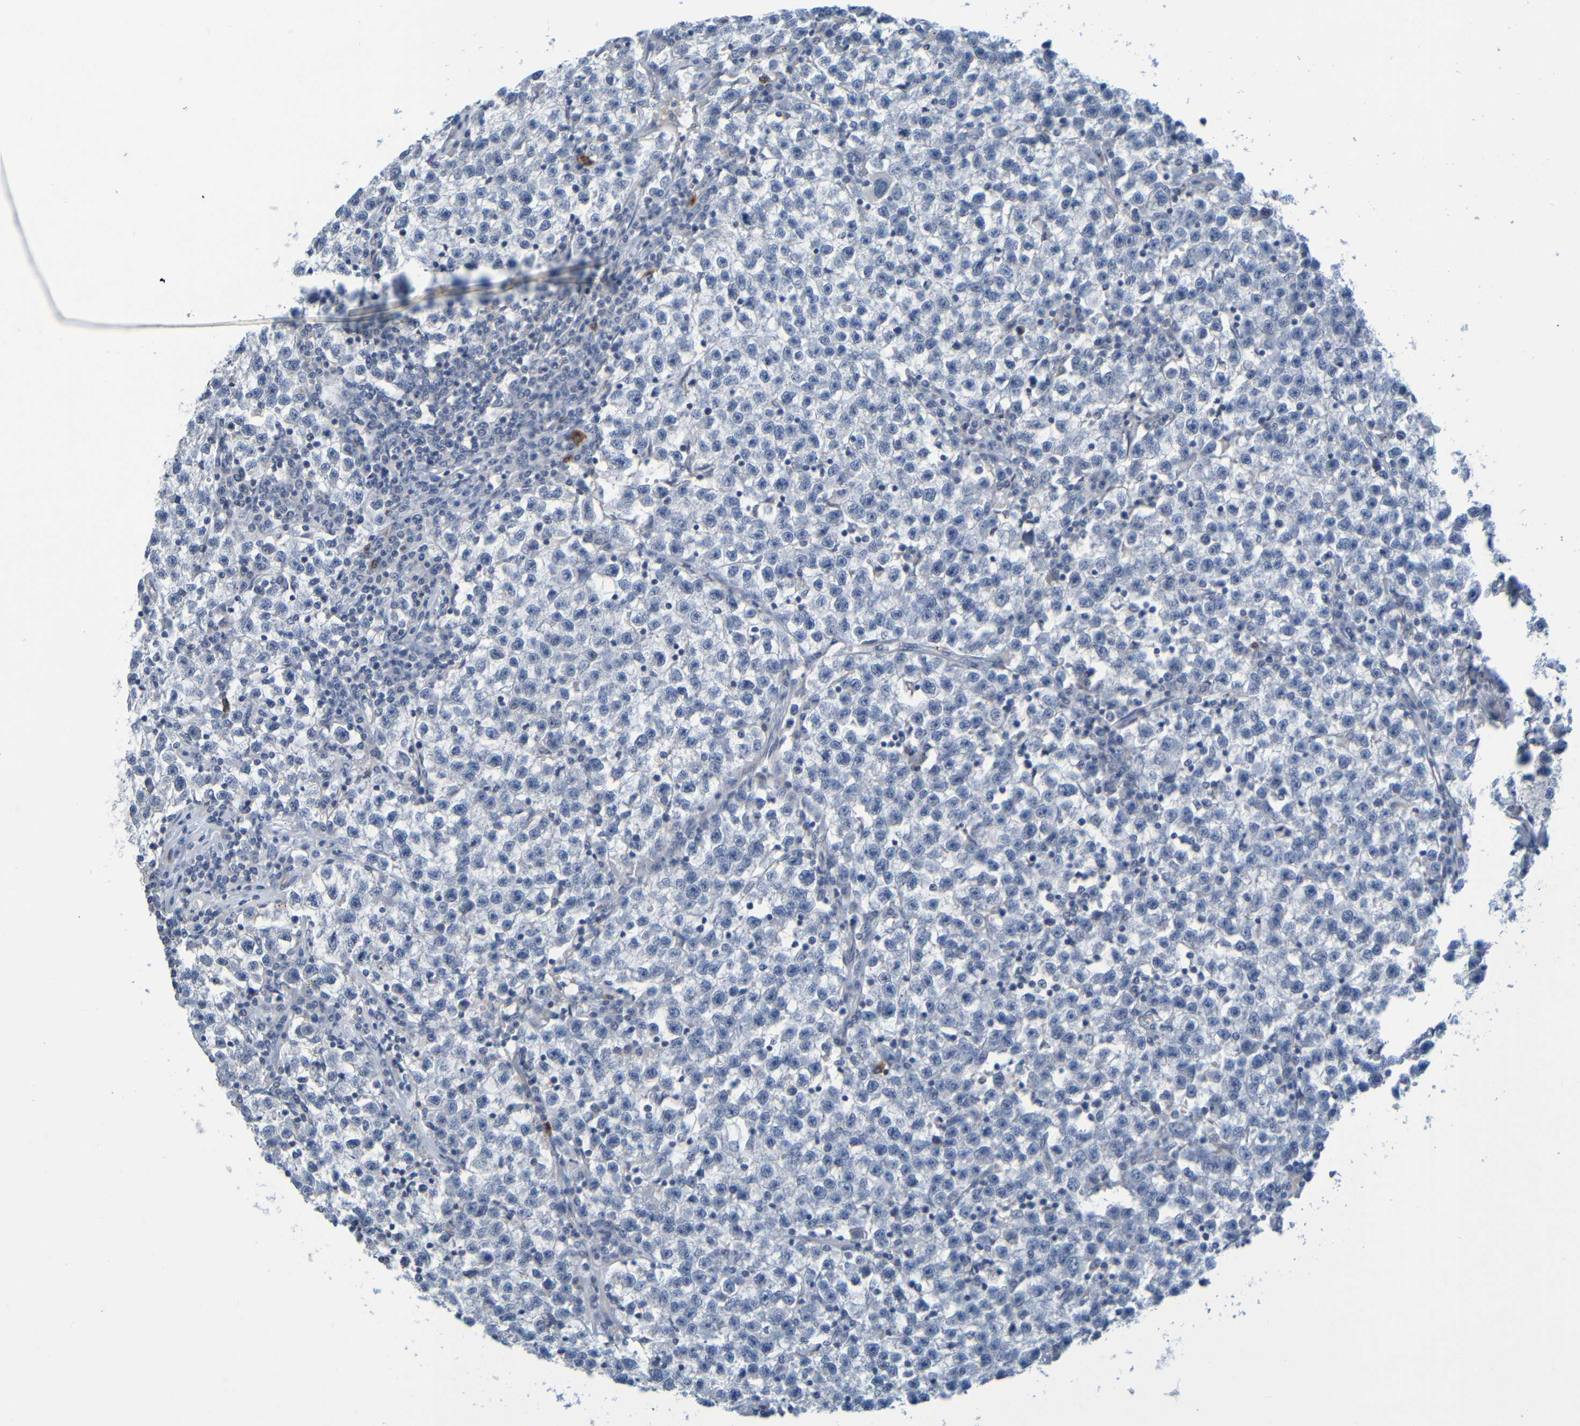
{"staining": {"intensity": "negative", "quantity": "none", "location": "none"}, "tissue": "testis cancer", "cell_type": "Tumor cells", "image_type": "cancer", "snomed": [{"axis": "morphology", "description": "Seminoma, NOS"}, {"axis": "topography", "description": "Testis"}], "caption": "Tumor cells show no significant expression in testis cancer.", "gene": "C3AR1", "patient": {"sex": "male", "age": 22}}